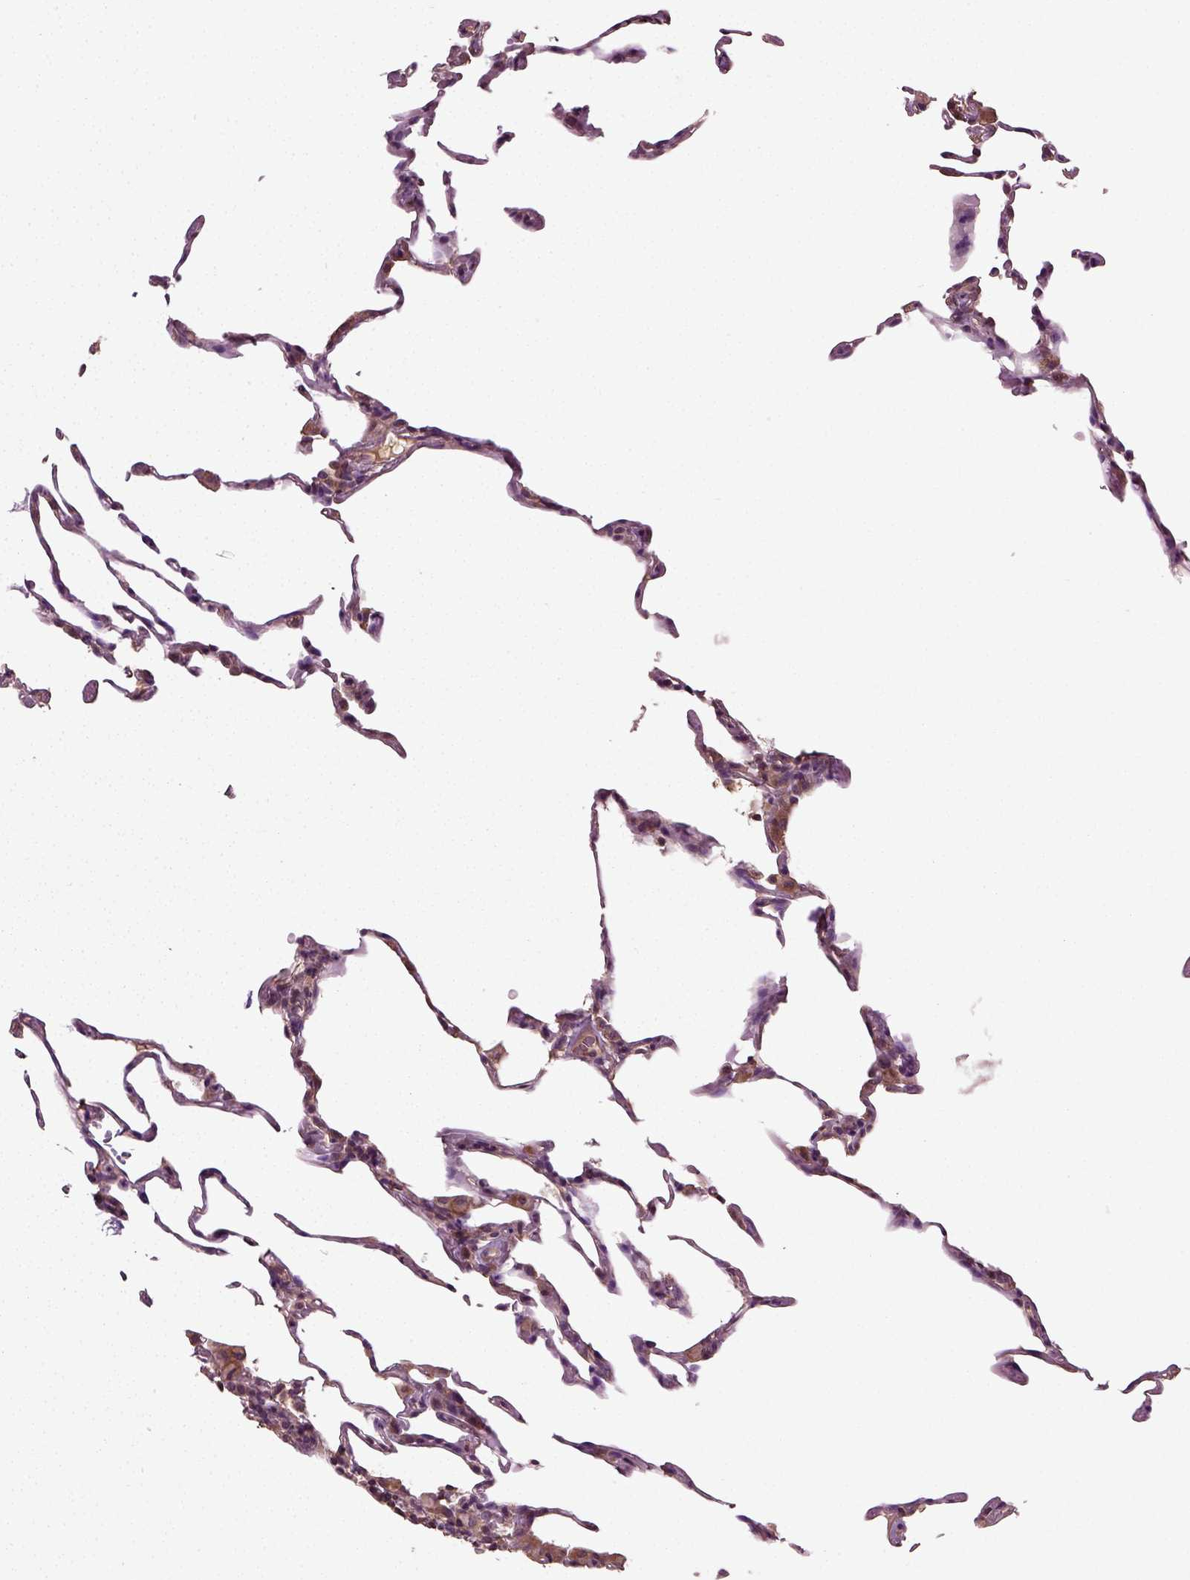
{"staining": {"intensity": "moderate", "quantity": "<25%", "location": "cytoplasmic/membranous"}, "tissue": "lung", "cell_type": "Alveolar cells", "image_type": "normal", "snomed": [{"axis": "morphology", "description": "Normal tissue, NOS"}, {"axis": "topography", "description": "Lung"}], "caption": "About <25% of alveolar cells in normal lung show moderate cytoplasmic/membranous protein expression as visualized by brown immunohistochemical staining.", "gene": "ERV3", "patient": {"sex": "female", "age": 57}}